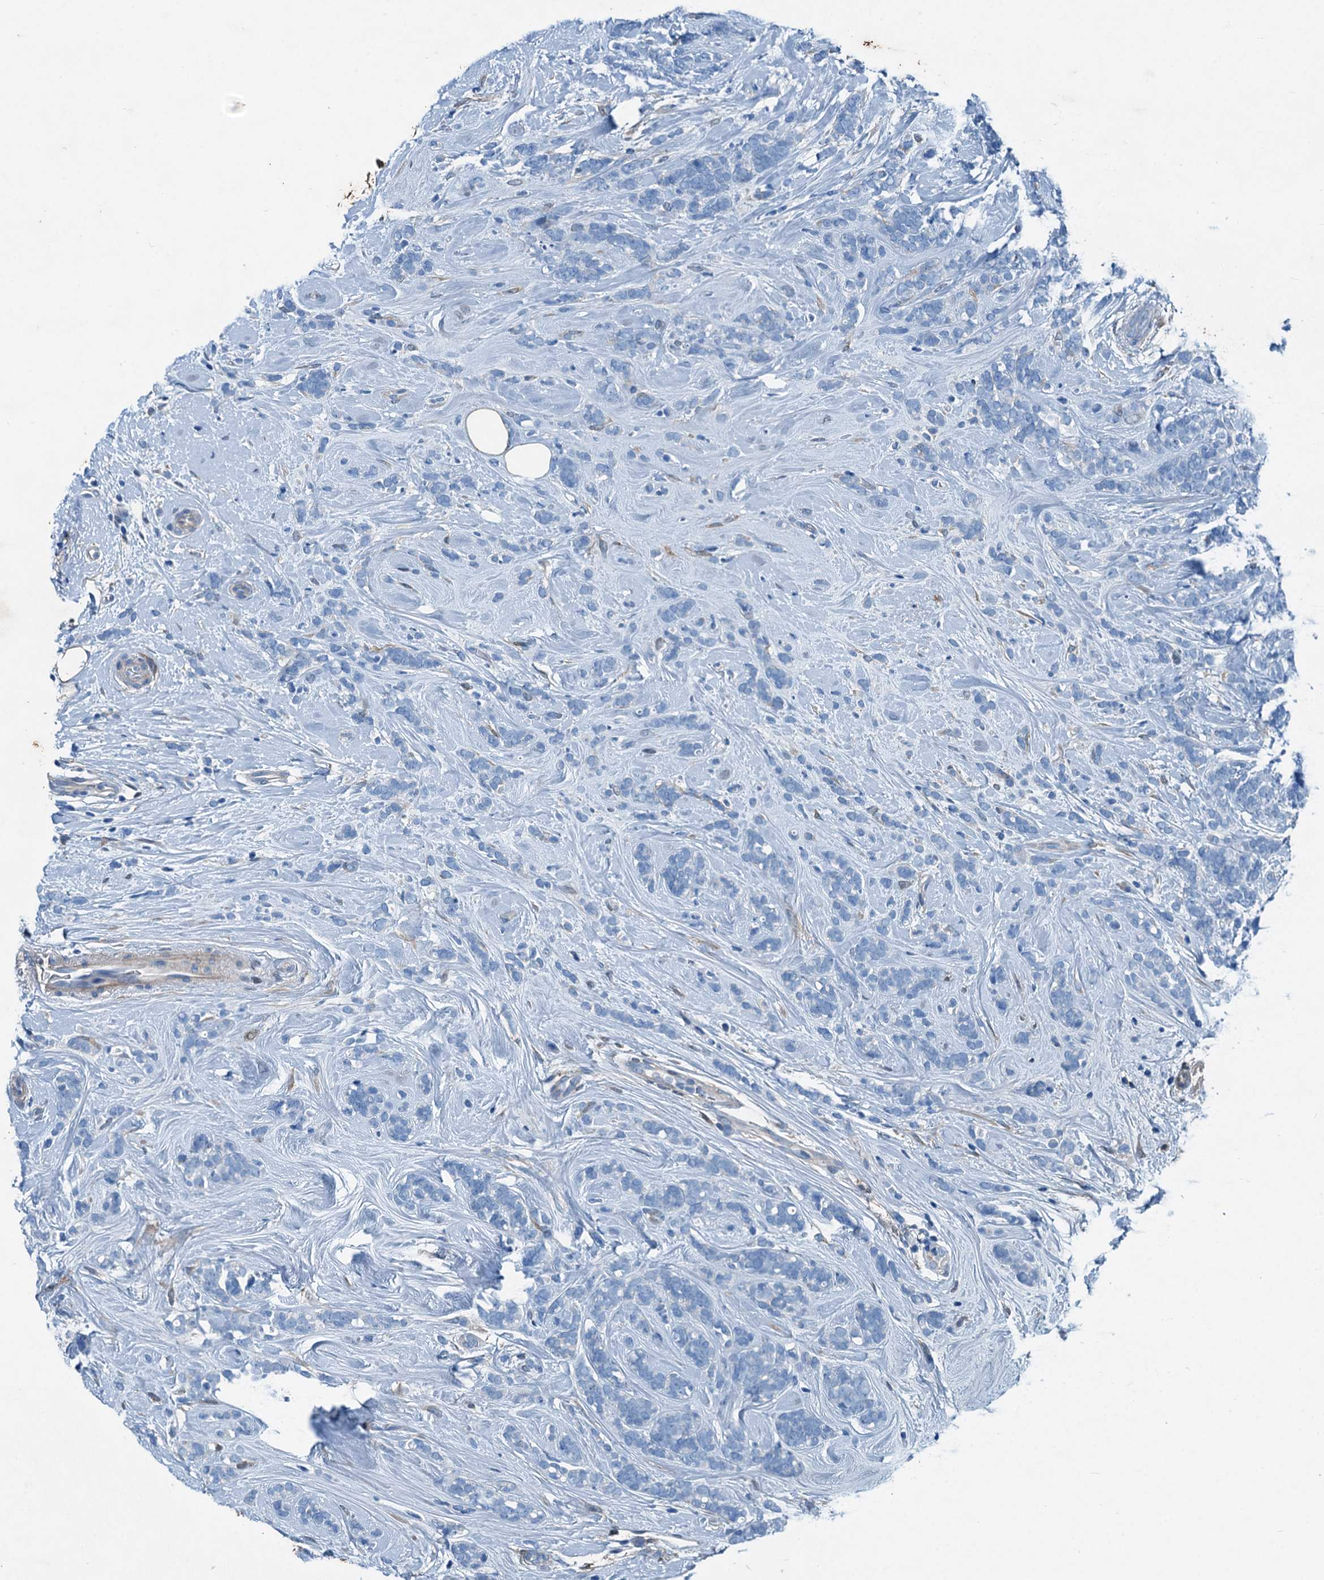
{"staining": {"intensity": "negative", "quantity": "none", "location": "none"}, "tissue": "breast cancer", "cell_type": "Tumor cells", "image_type": "cancer", "snomed": [{"axis": "morphology", "description": "Lobular carcinoma"}, {"axis": "topography", "description": "Breast"}], "caption": "Immunohistochemistry of human breast cancer exhibits no expression in tumor cells. (DAB (3,3'-diaminobenzidine) immunohistochemistry with hematoxylin counter stain).", "gene": "RAB3IL1", "patient": {"sex": "female", "age": 58}}